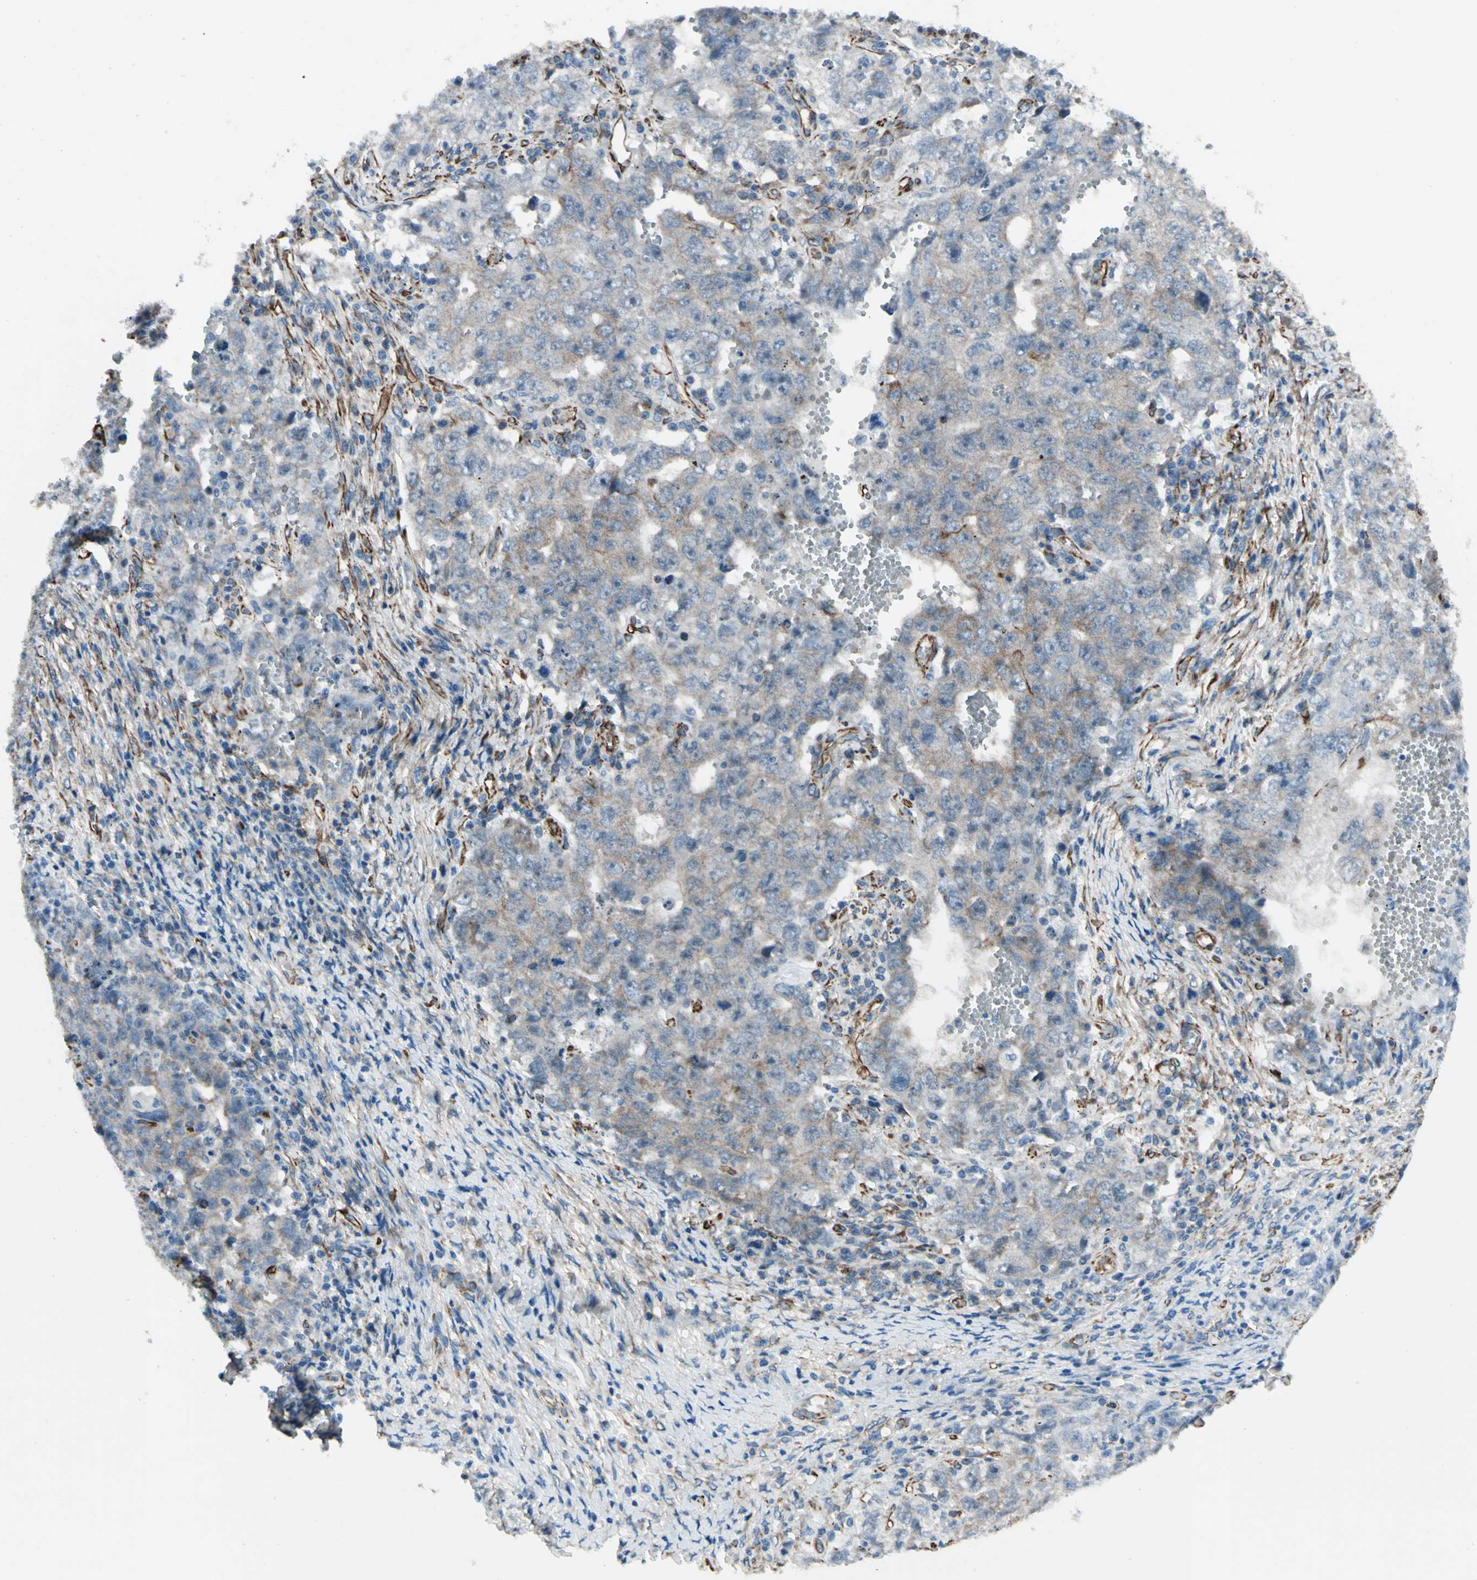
{"staining": {"intensity": "moderate", "quantity": "25%-75%", "location": "cytoplasmic/membranous"}, "tissue": "testis cancer", "cell_type": "Tumor cells", "image_type": "cancer", "snomed": [{"axis": "morphology", "description": "Carcinoma, Embryonal, NOS"}, {"axis": "topography", "description": "Testis"}], "caption": "IHC of testis embryonal carcinoma demonstrates medium levels of moderate cytoplasmic/membranous expression in about 25%-75% of tumor cells.", "gene": "EXD2", "patient": {"sex": "male", "age": 26}}